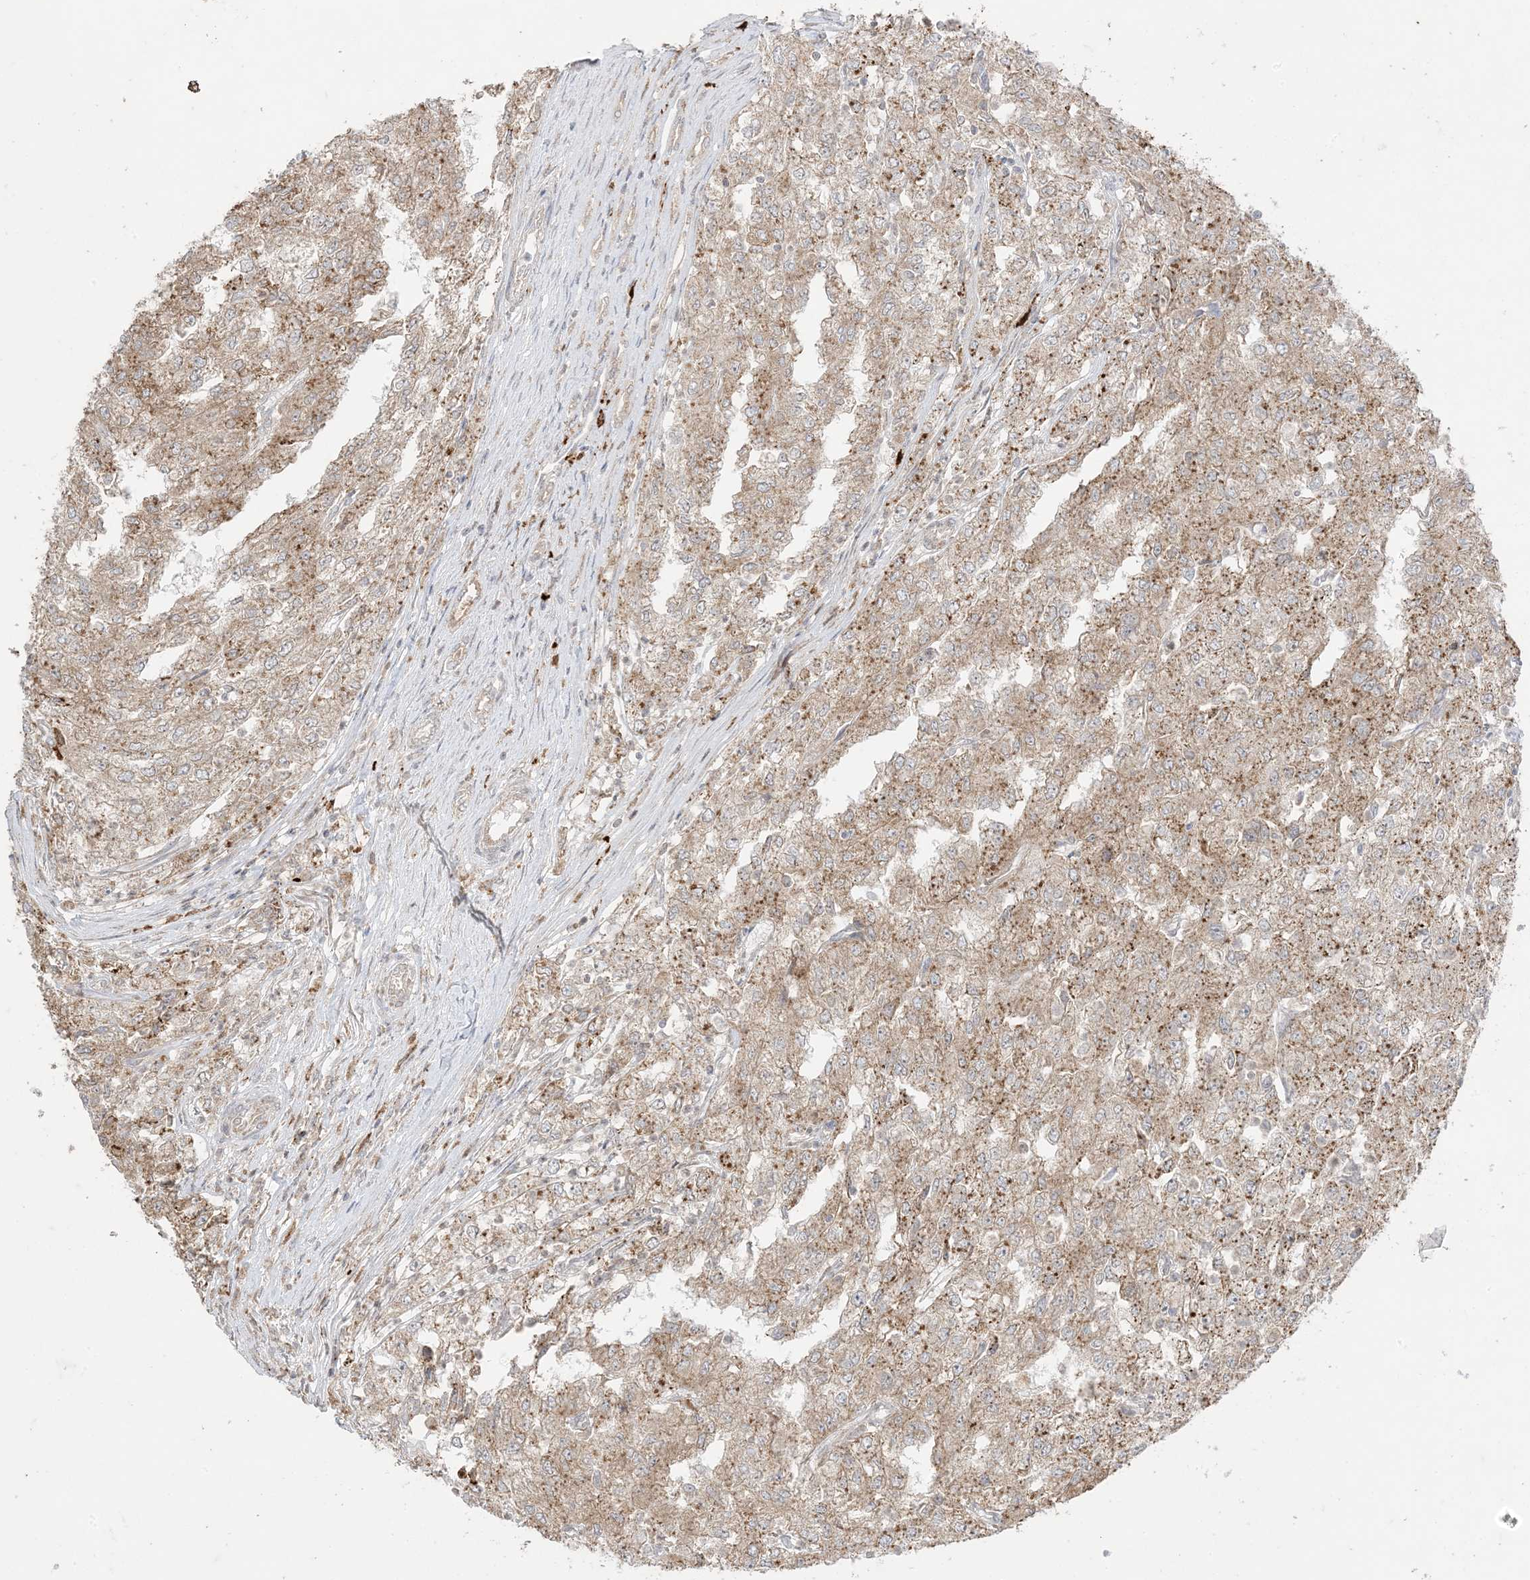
{"staining": {"intensity": "moderate", "quantity": ">75%", "location": "cytoplasmic/membranous"}, "tissue": "renal cancer", "cell_type": "Tumor cells", "image_type": "cancer", "snomed": [{"axis": "morphology", "description": "Adenocarcinoma, NOS"}, {"axis": "topography", "description": "Kidney"}], "caption": "About >75% of tumor cells in human adenocarcinoma (renal) exhibit moderate cytoplasmic/membranous protein staining as visualized by brown immunohistochemical staining.", "gene": "ODC1", "patient": {"sex": "female", "age": 54}}